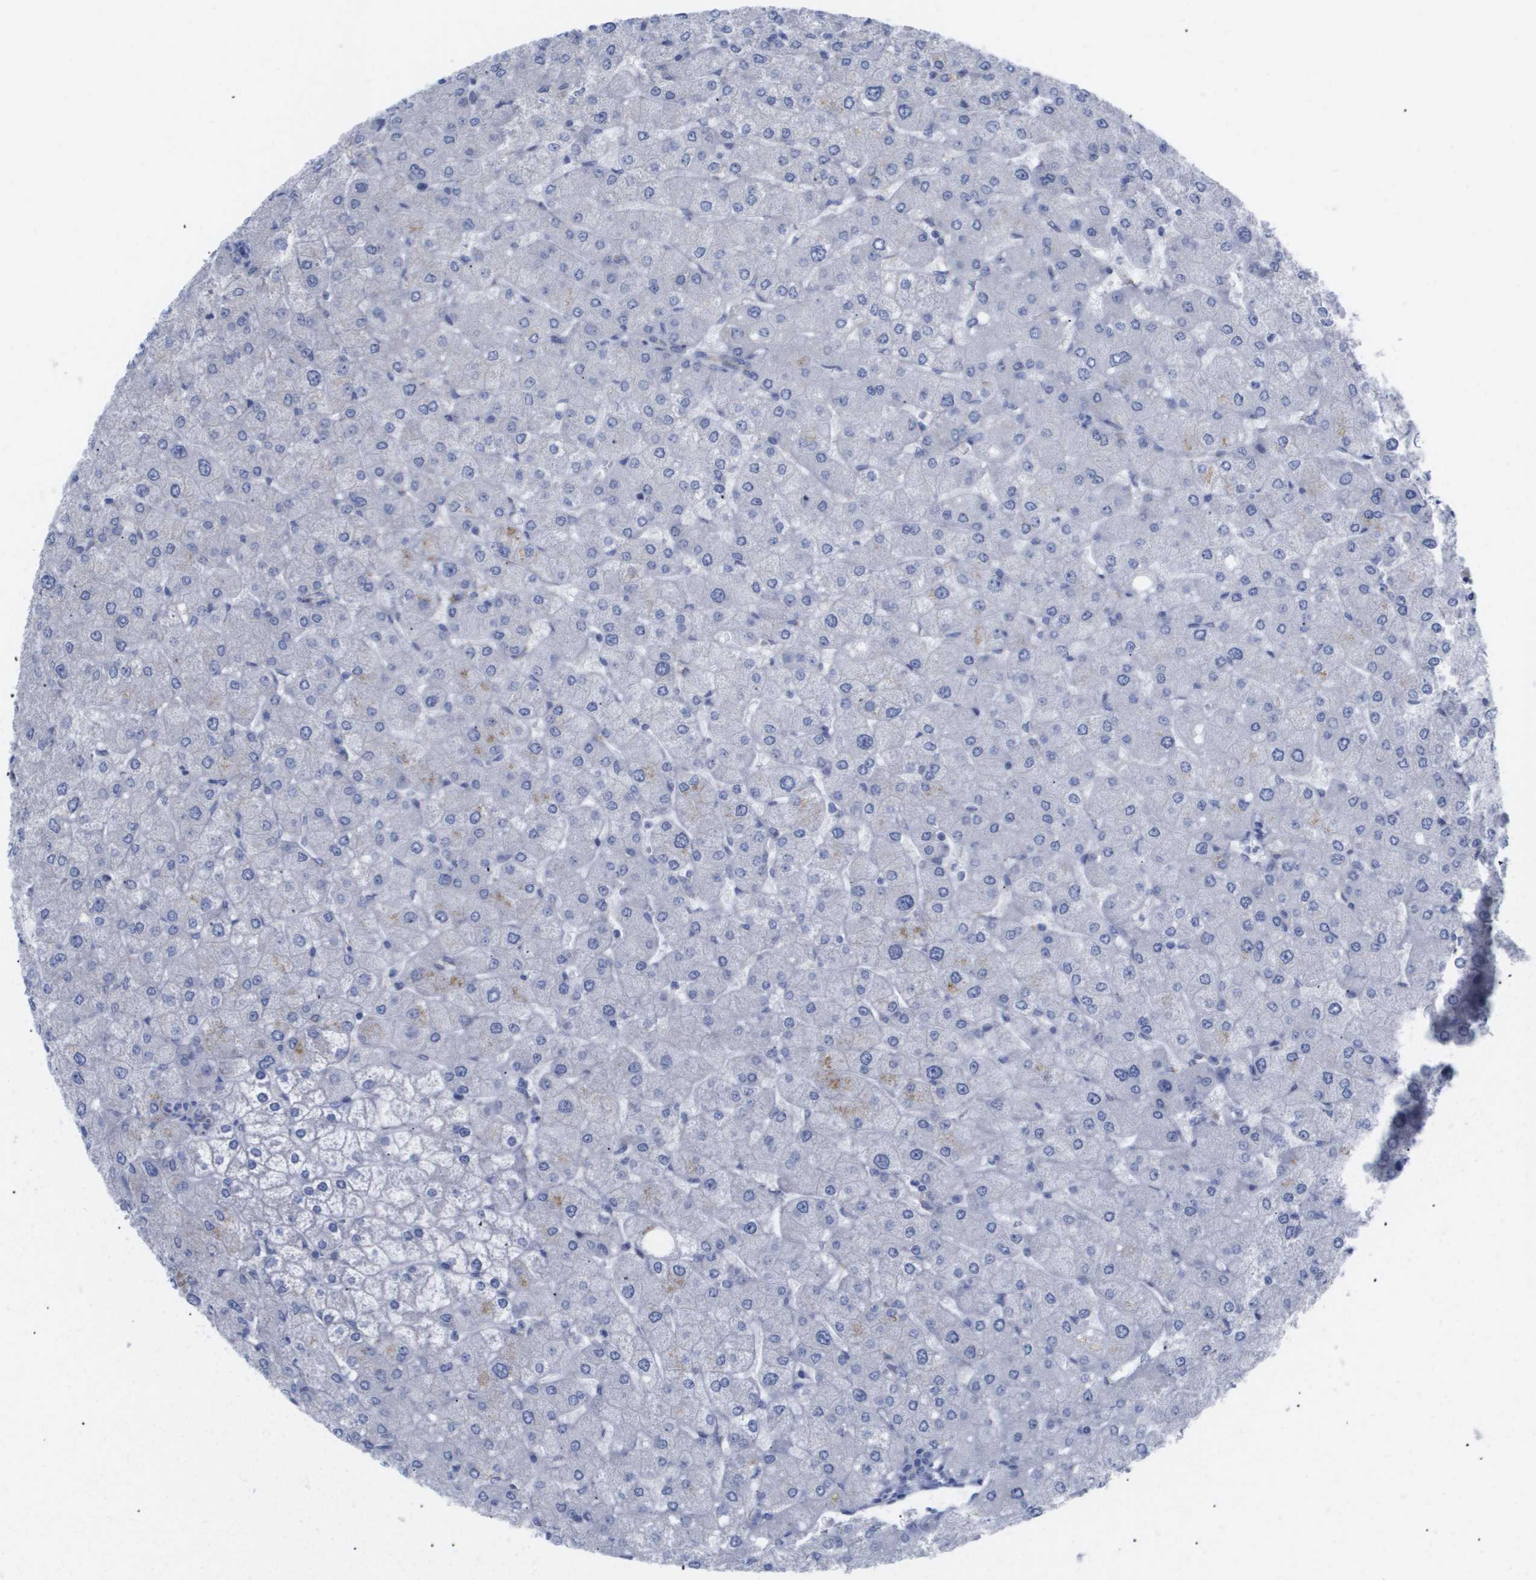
{"staining": {"intensity": "negative", "quantity": "none", "location": "none"}, "tissue": "liver", "cell_type": "Cholangiocytes", "image_type": "normal", "snomed": [{"axis": "morphology", "description": "Normal tissue, NOS"}, {"axis": "topography", "description": "Liver"}], "caption": "Immunohistochemistry micrograph of normal liver: human liver stained with DAB (3,3'-diaminobenzidine) exhibits no significant protein positivity in cholangiocytes. (DAB (3,3'-diaminobenzidine) immunohistochemistry (IHC), high magnification).", "gene": "CAV3", "patient": {"sex": "male", "age": 55}}